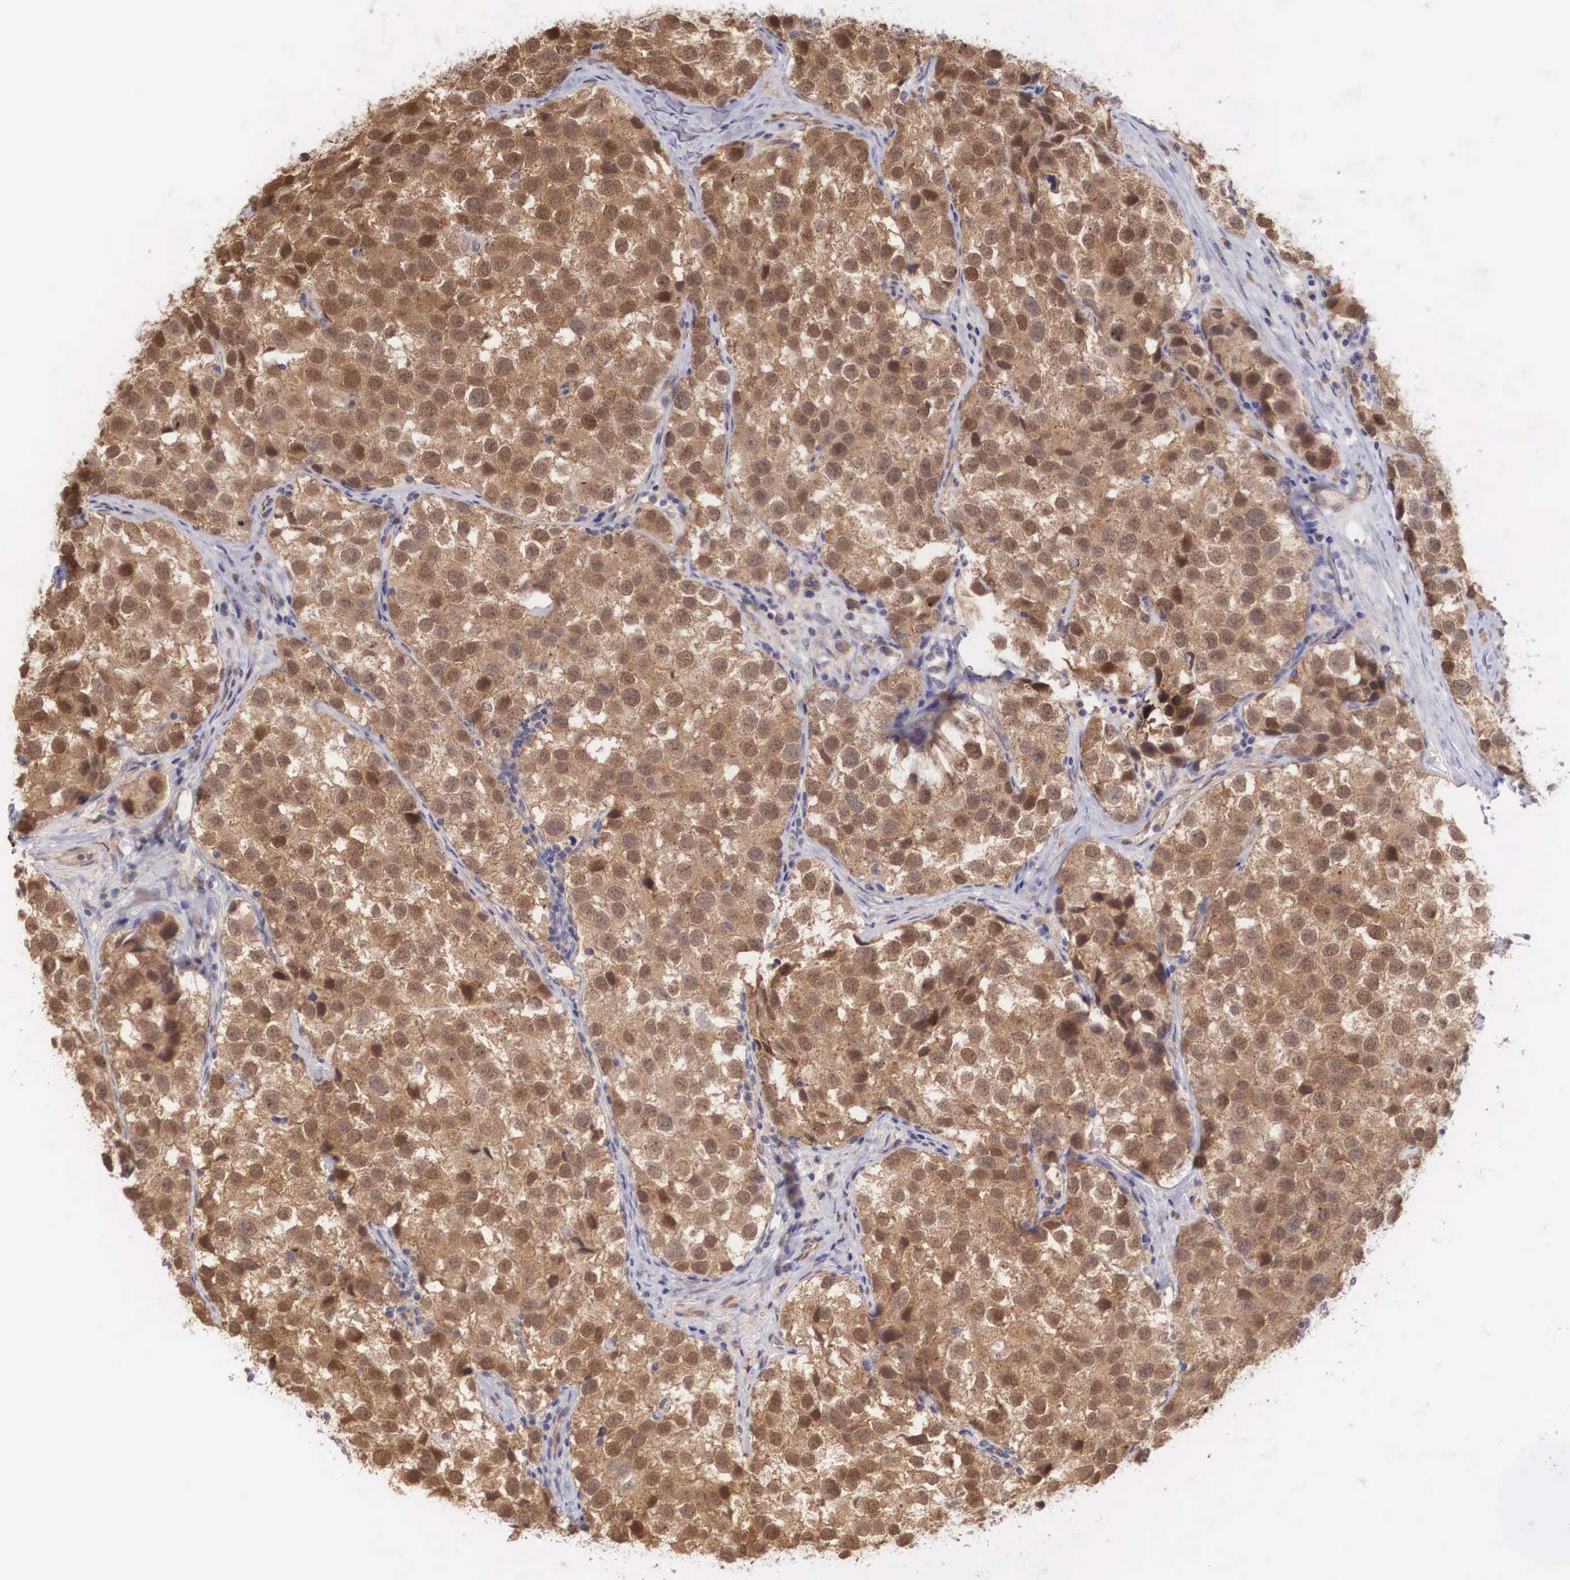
{"staining": {"intensity": "moderate", "quantity": ">75%", "location": "cytoplasmic/membranous,nuclear"}, "tissue": "testis cancer", "cell_type": "Tumor cells", "image_type": "cancer", "snomed": [{"axis": "morphology", "description": "Seminoma, NOS"}, {"axis": "topography", "description": "Testis"}], "caption": "Testis seminoma stained with a brown dye demonstrates moderate cytoplasmic/membranous and nuclear positive expression in about >75% of tumor cells.", "gene": "DNAJB7", "patient": {"sex": "male", "age": 39}}